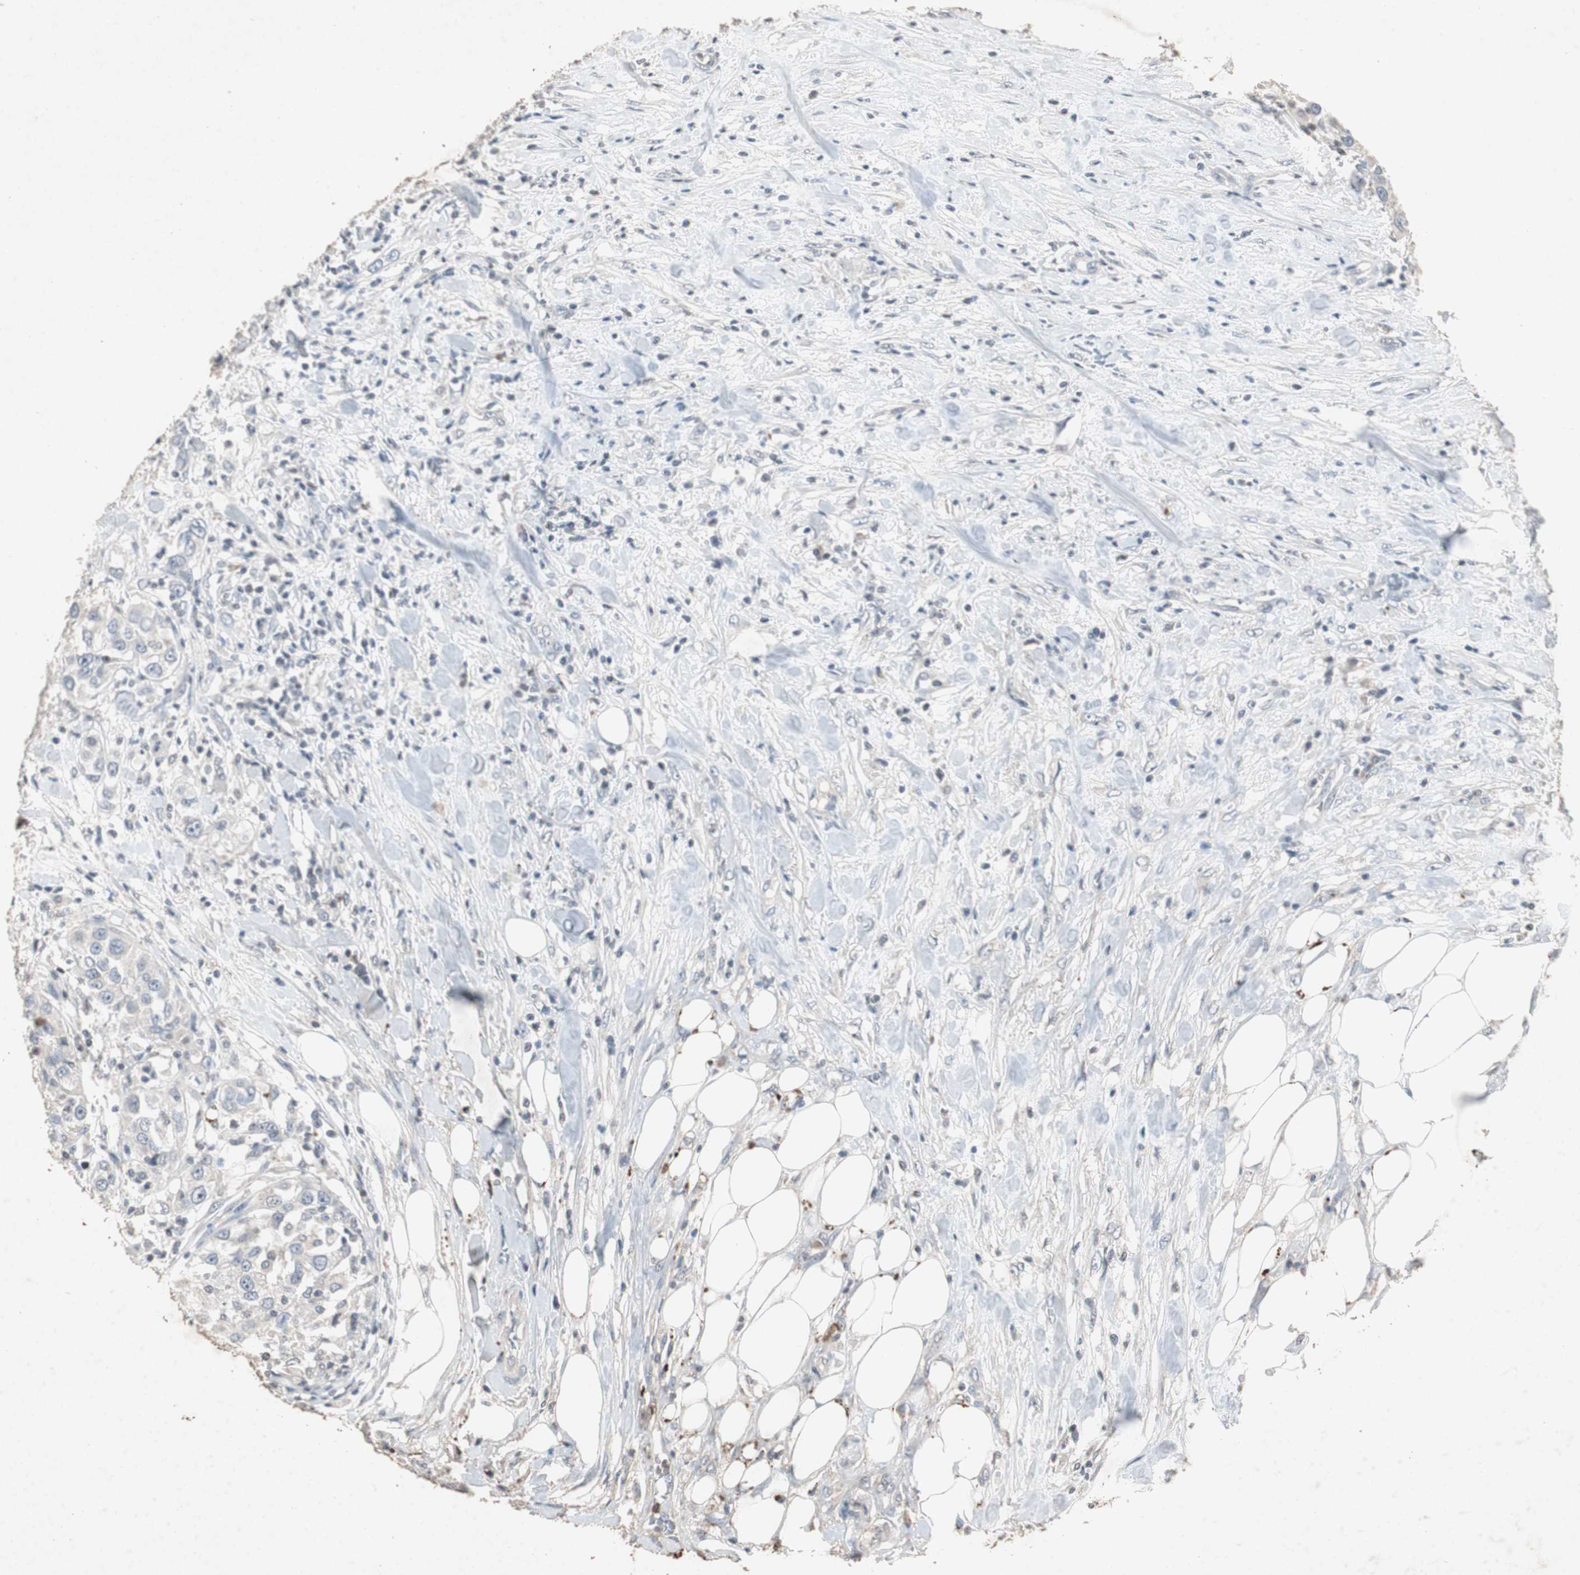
{"staining": {"intensity": "negative", "quantity": "none", "location": "none"}, "tissue": "urothelial cancer", "cell_type": "Tumor cells", "image_type": "cancer", "snomed": [{"axis": "morphology", "description": "Urothelial carcinoma, High grade"}, {"axis": "topography", "description": "Urinary bladder"}], "caption": "Immunohistochemistry photomicrograph of neoplastic tissue: urothelial cancer stained with DAB (3,3'-diaminobenzidine) exhibits no significant protein staining in tumor cells. The staining is performed using DAB brown chromogen with nuclei counter-stained in using hematoxylin.", "gene": "ADNP2", "patient": {"sex": "female", "age": 80}}